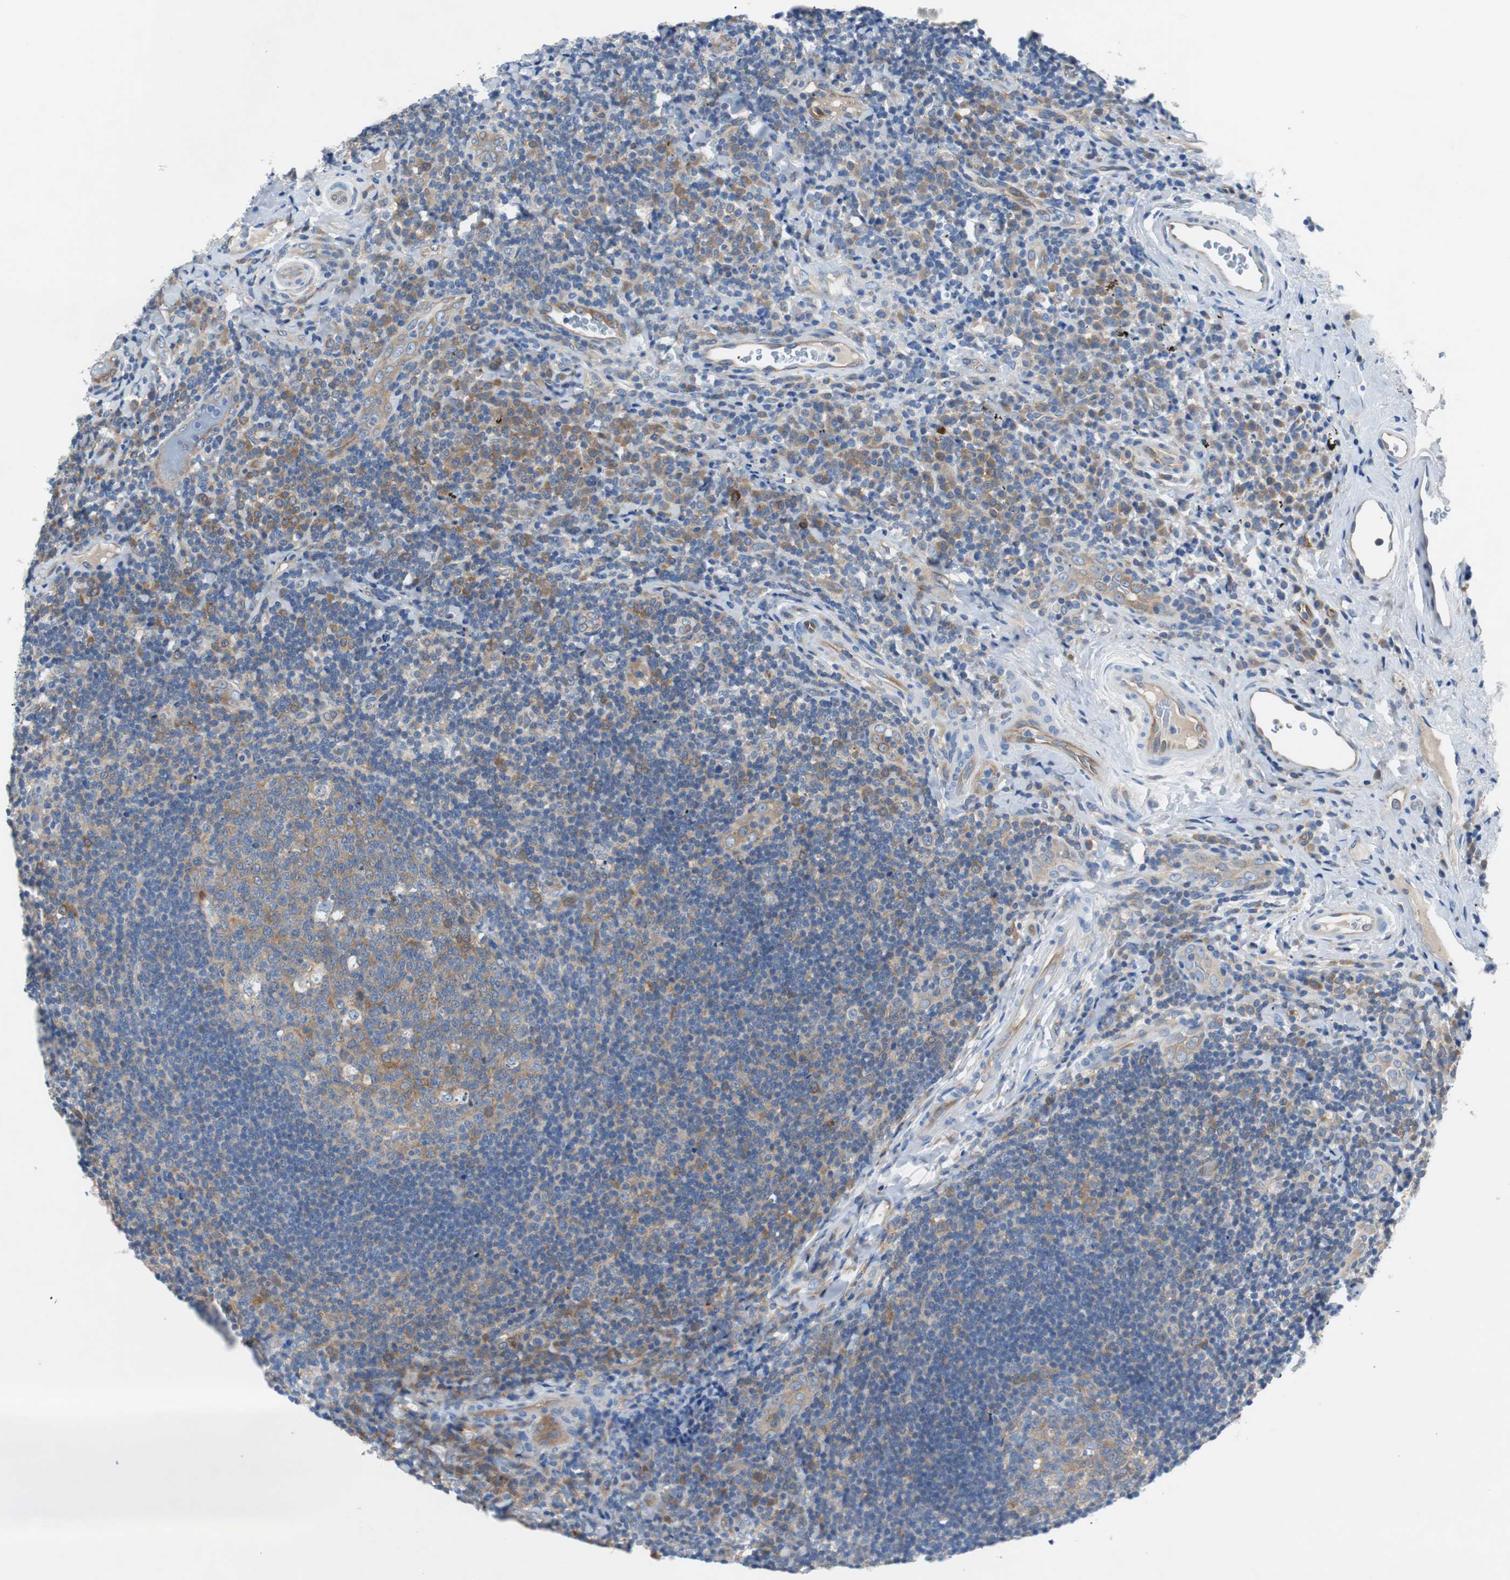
{"staining": {"intensity": "negative", "quantity": "none", "location": "none"}, "tissue": "lymphoma", "cell_type": "Tumor cells", "image_type": "cancer", "snomed": [{"axis": "morphology", "description": "Malignant lymphoma, non-Hodgkin's type, High grade"}, {"axis": "topography", "description": "Tonsil"}], "caption": "DAB (3,3'-diaminobenzidine) immunohistochemical staining of high-grade malignant lymphoma, non-Hodgkin's type exhibits no significant expression in tumor cells.", "gene": "EEF2K", "patient": {"sex": "female", "age": 36}}